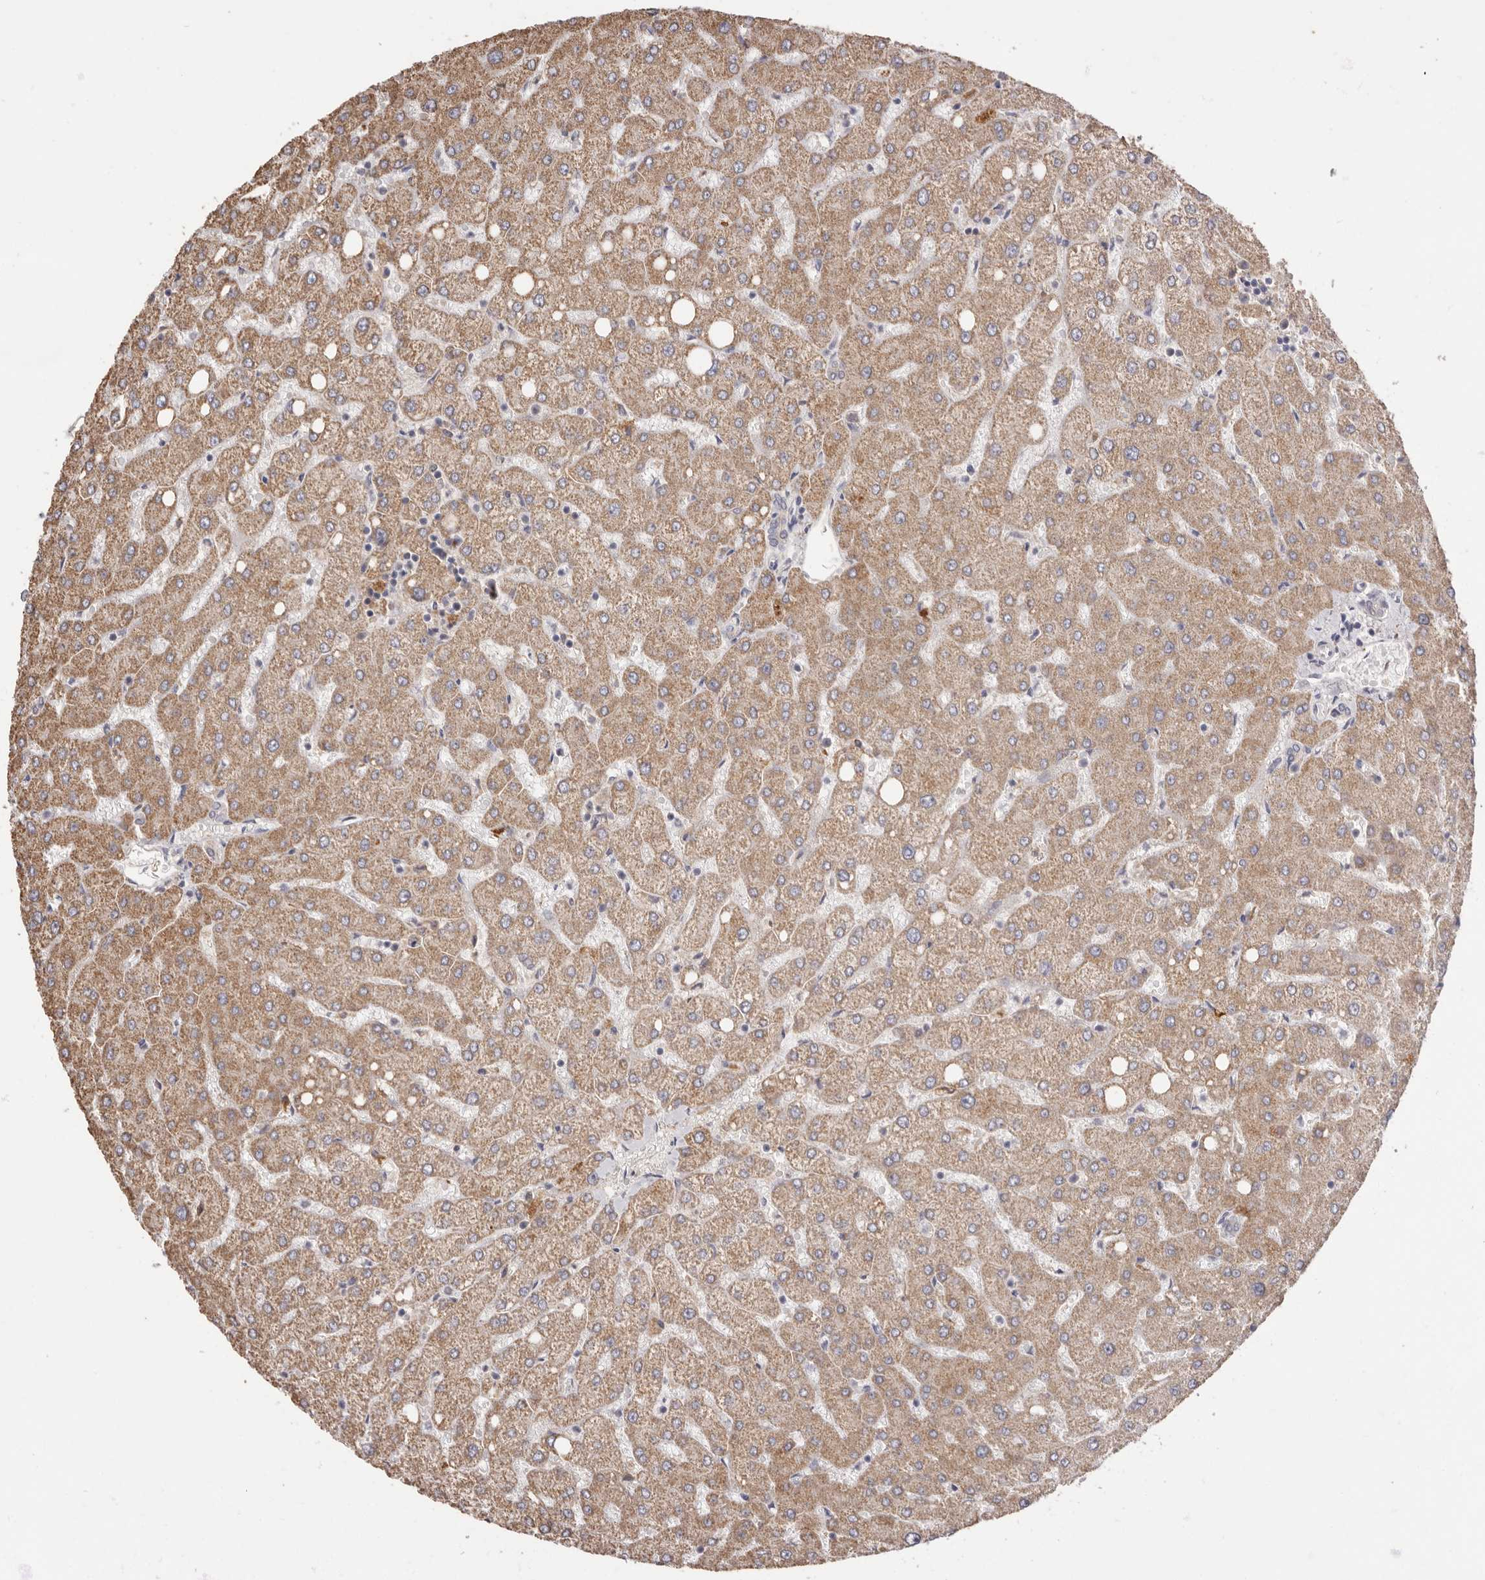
{"staining": {"intensity": "negative", "quantity": "none", "location": "none"}, "tissue": "liver", "cell_type": "Cholangiocytes", "image_type": "normal", "snomed": [{"axis": "morphology", "description": "Normal tissue, NOS"}, {"axis": "topography", "description": "Liver"}], "caption": "This image is of unremarkable liver stained with IHC to label a protein in brown with the nuclei are counter-stained blue. There is no positivity in cholangiocytes.", "gene": "HCAR2", "patient": {"sex": "female", "age": 54}}